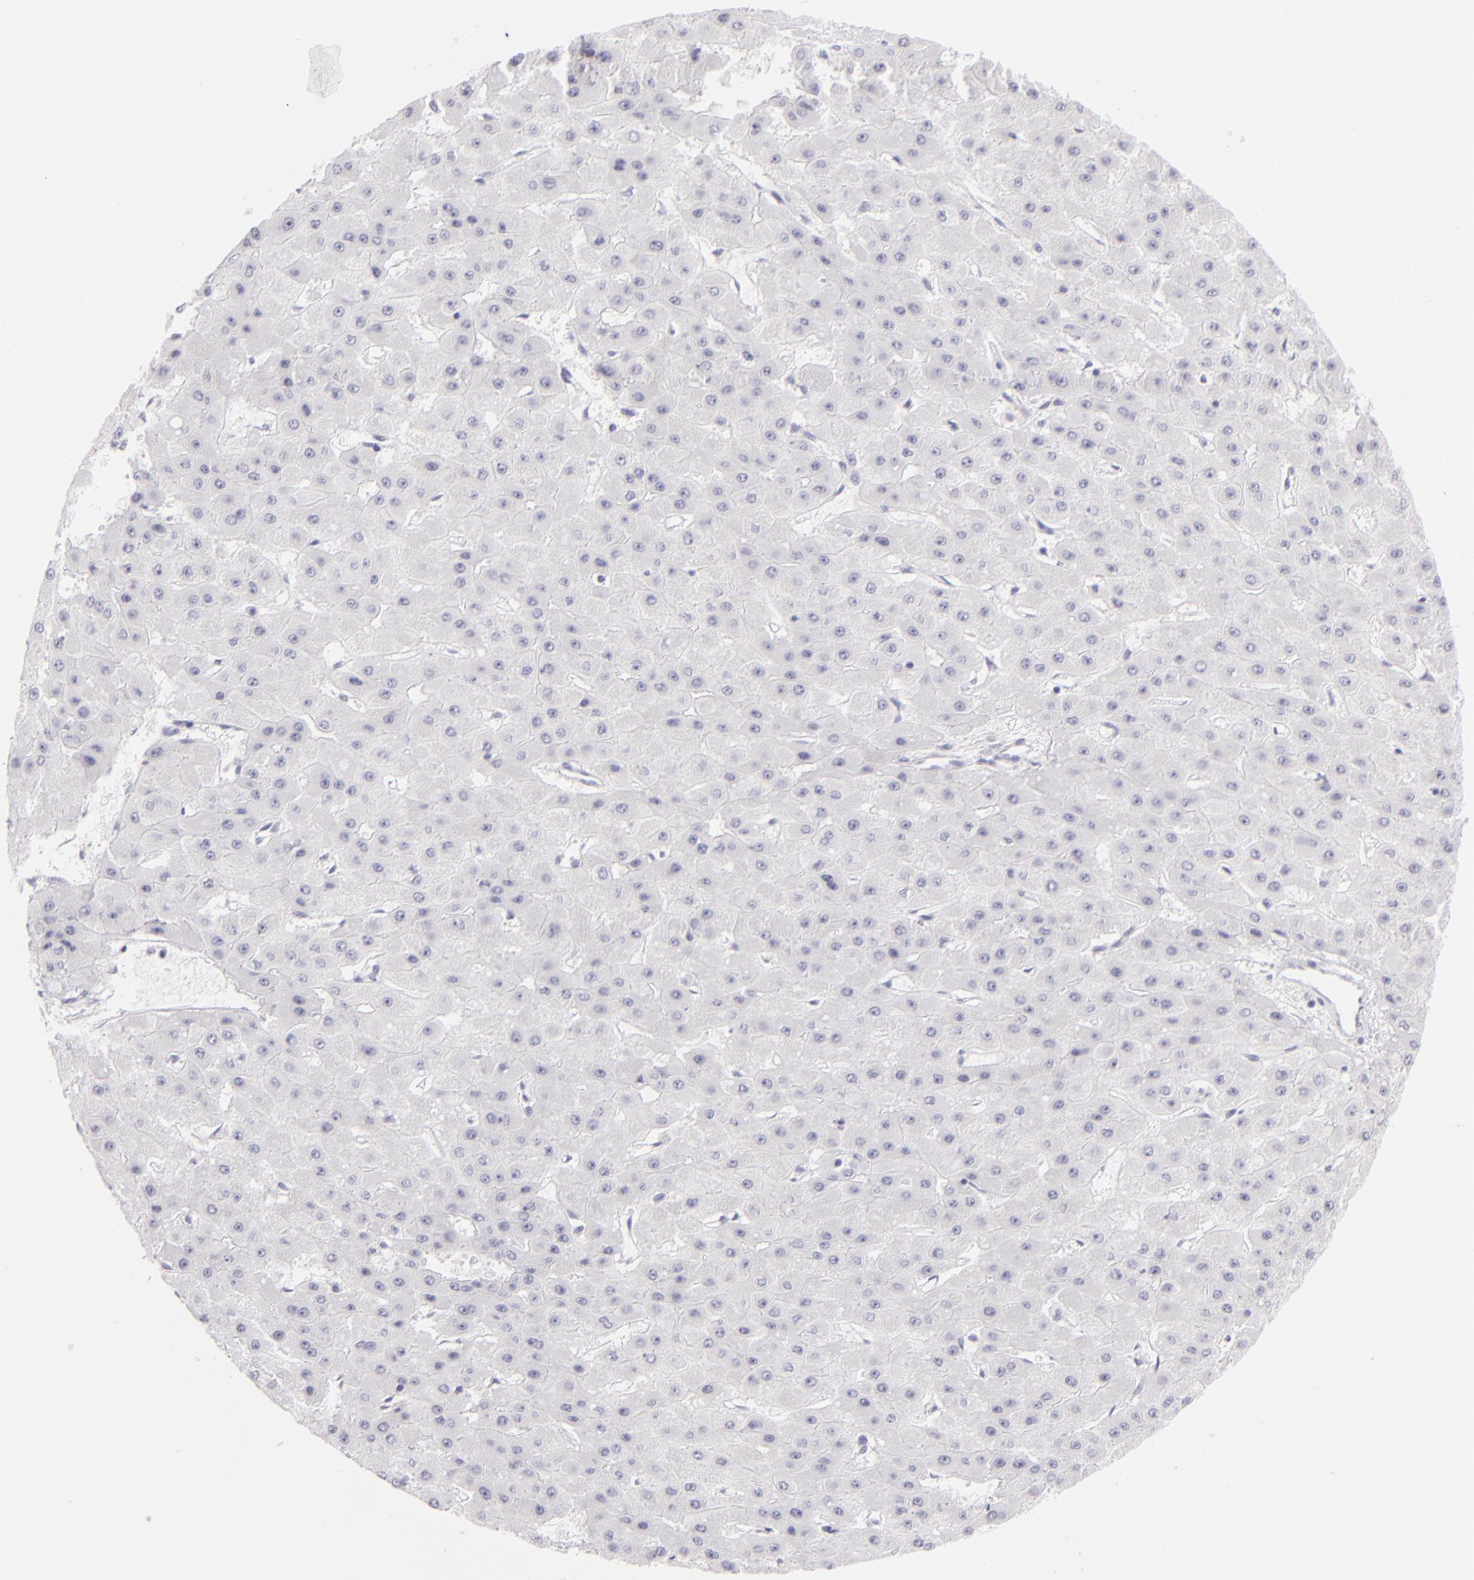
{"staining": {"intensity": "negative", "quantity": "none", "location": "none"}, "tissue": "liver cancer", "cell_type": "Tumor cells", "image_type": "cancer", "snomed": [{"axis": "morphology", "description": "Carcinoma, Hepatocellular, NOS"}, {"axis": "topography", "description": "Liver"}], "caption": "IHC histopathology image of liver cancer stained for a protein (brown), which reveals no staining in tumor cells.", "gene": "FLG", "patient": {"sex": "female", "age": 52}}